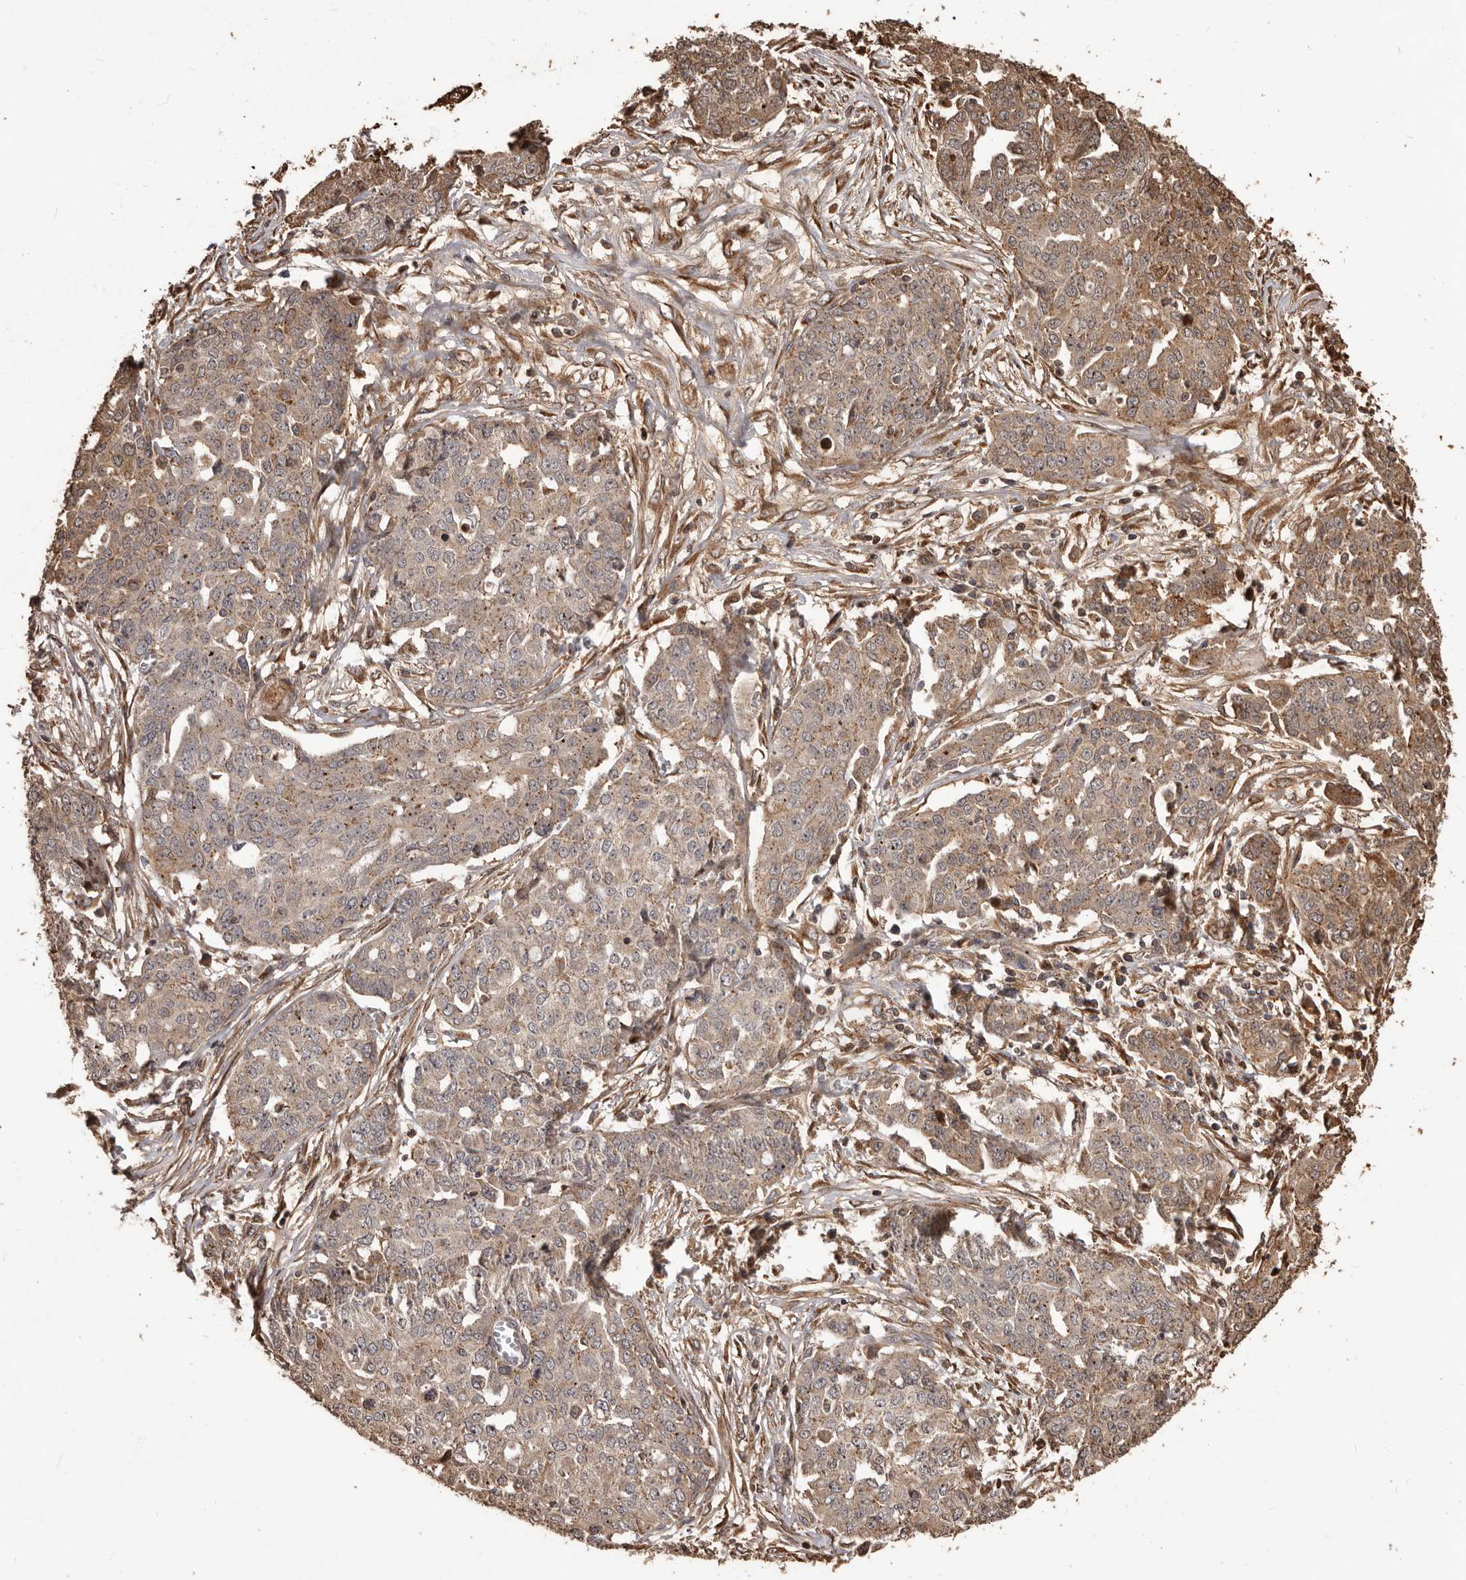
{"staining": {"intensity": "weak", "quantity": ">75%", "location": "cytoplasmic/membranous"}, "tissue": "ovarian cancer", "cell_type": "Tumor cells", "image_type": "cancer", "snomed": [{"axis": "morphology", "description": "Cystadenocarcinoma, serous, NOS"}, {"axis": "topography", "description": "Soft tissue"}, {"axis": "topography", "description": "Ovary"}], "caption": "Ovarian cancer stained with a protein marker demonstrates weak staining in tumor cells.", "gene": "MTO1", "patient": {"sex": "female", "age": 57}}